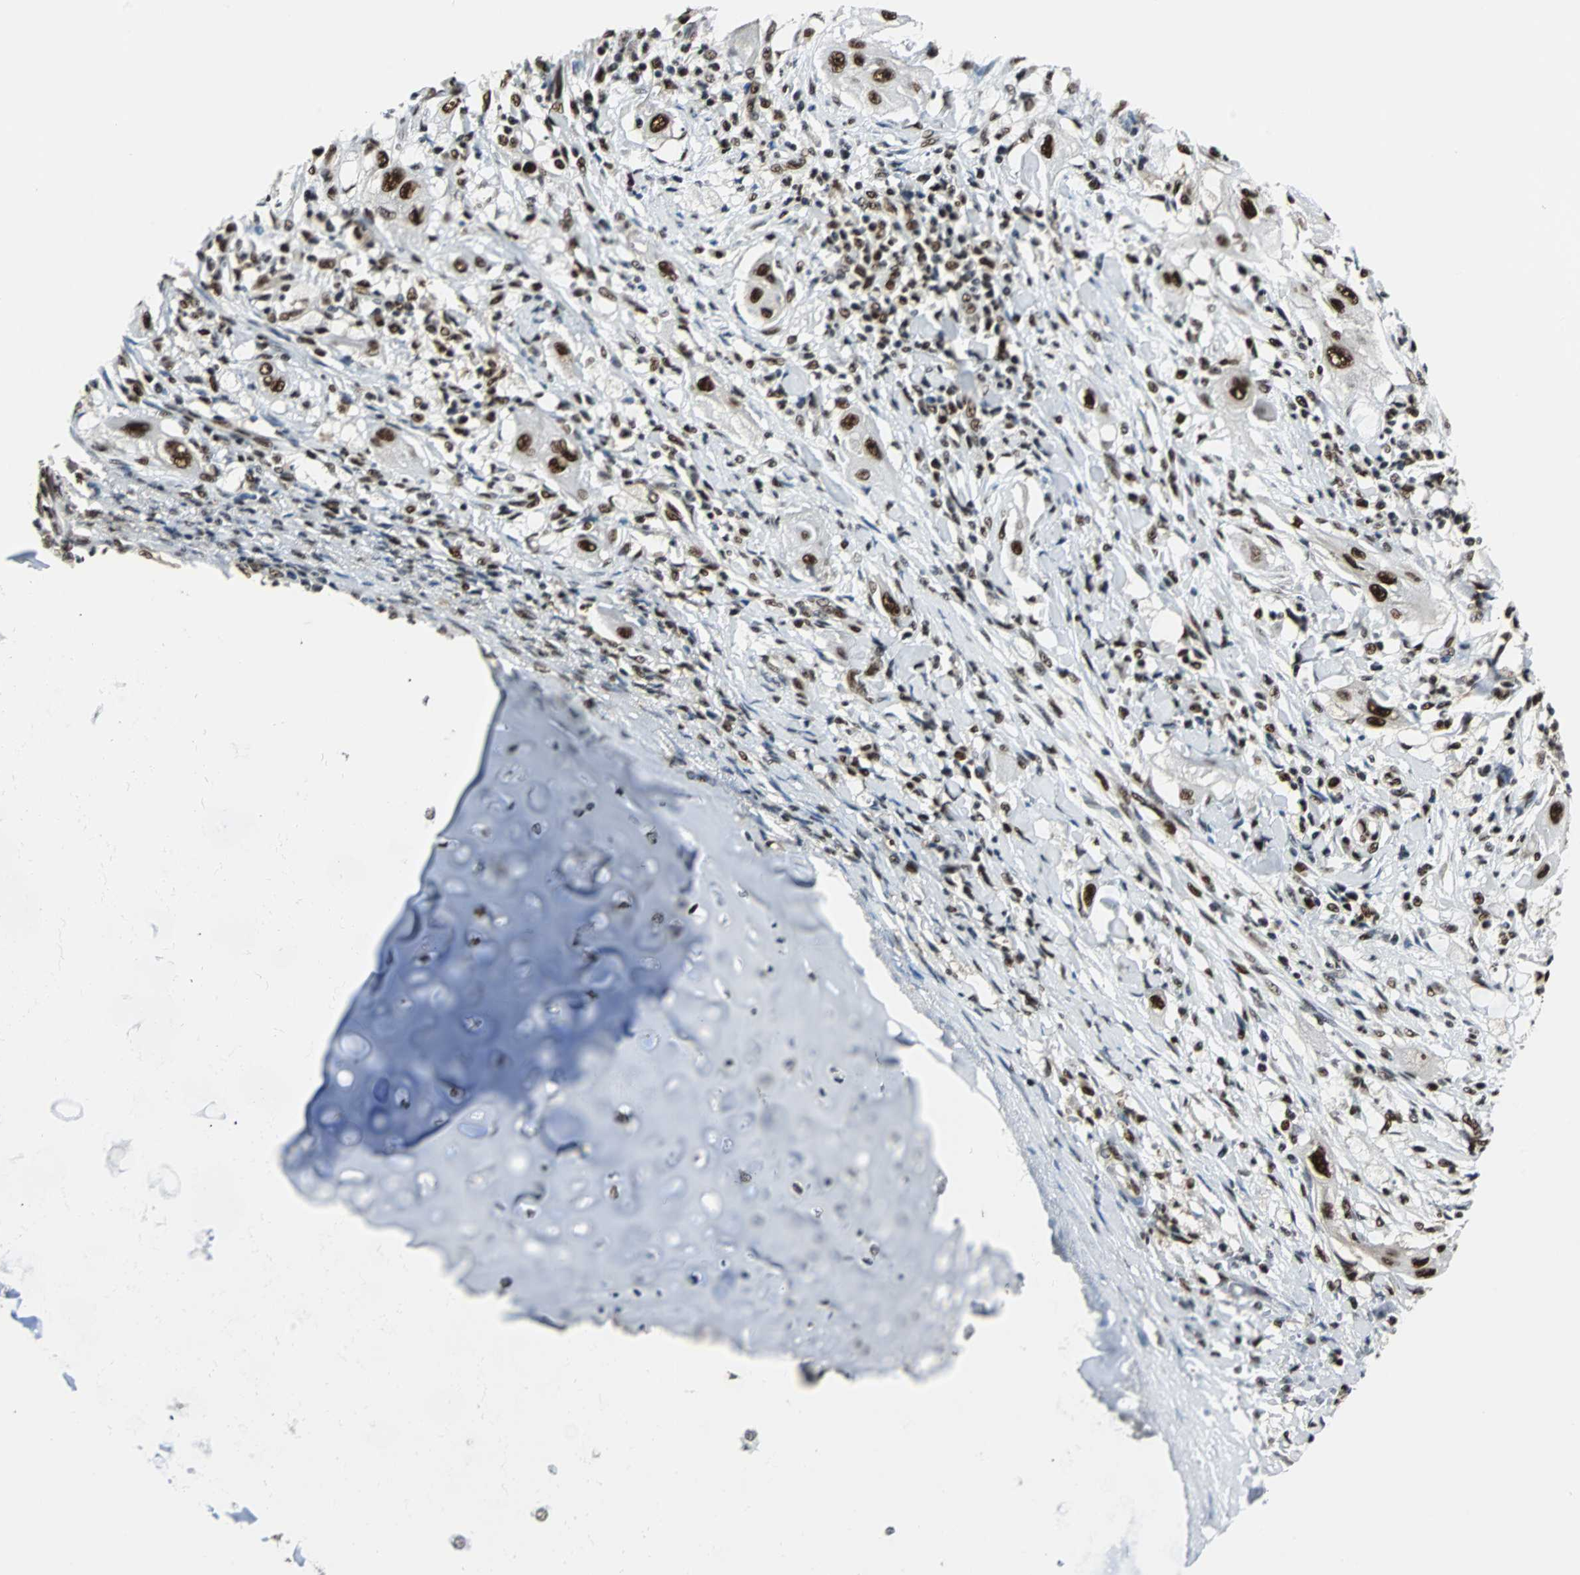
{"staining": {"intensity": "strong", "quantity": ">75%", "location": "nuclear"}, "tissue": "lung cancer", "cell_type": "Tumor cells", "image_type": "cancer", "snomed": [{"axis": "morphology", "description": "Squamous cell carcinoma, NOS"}, {"axis": "topography", "description": "Lung"}], "caption": "Tumor cells demonstrate high levels of strong nuclear expression in approximately >75% of cells in human squamous cell carcinoma (lung).", "gene": "XRCC4", "patient": {"sex": "female", "age": 47}}